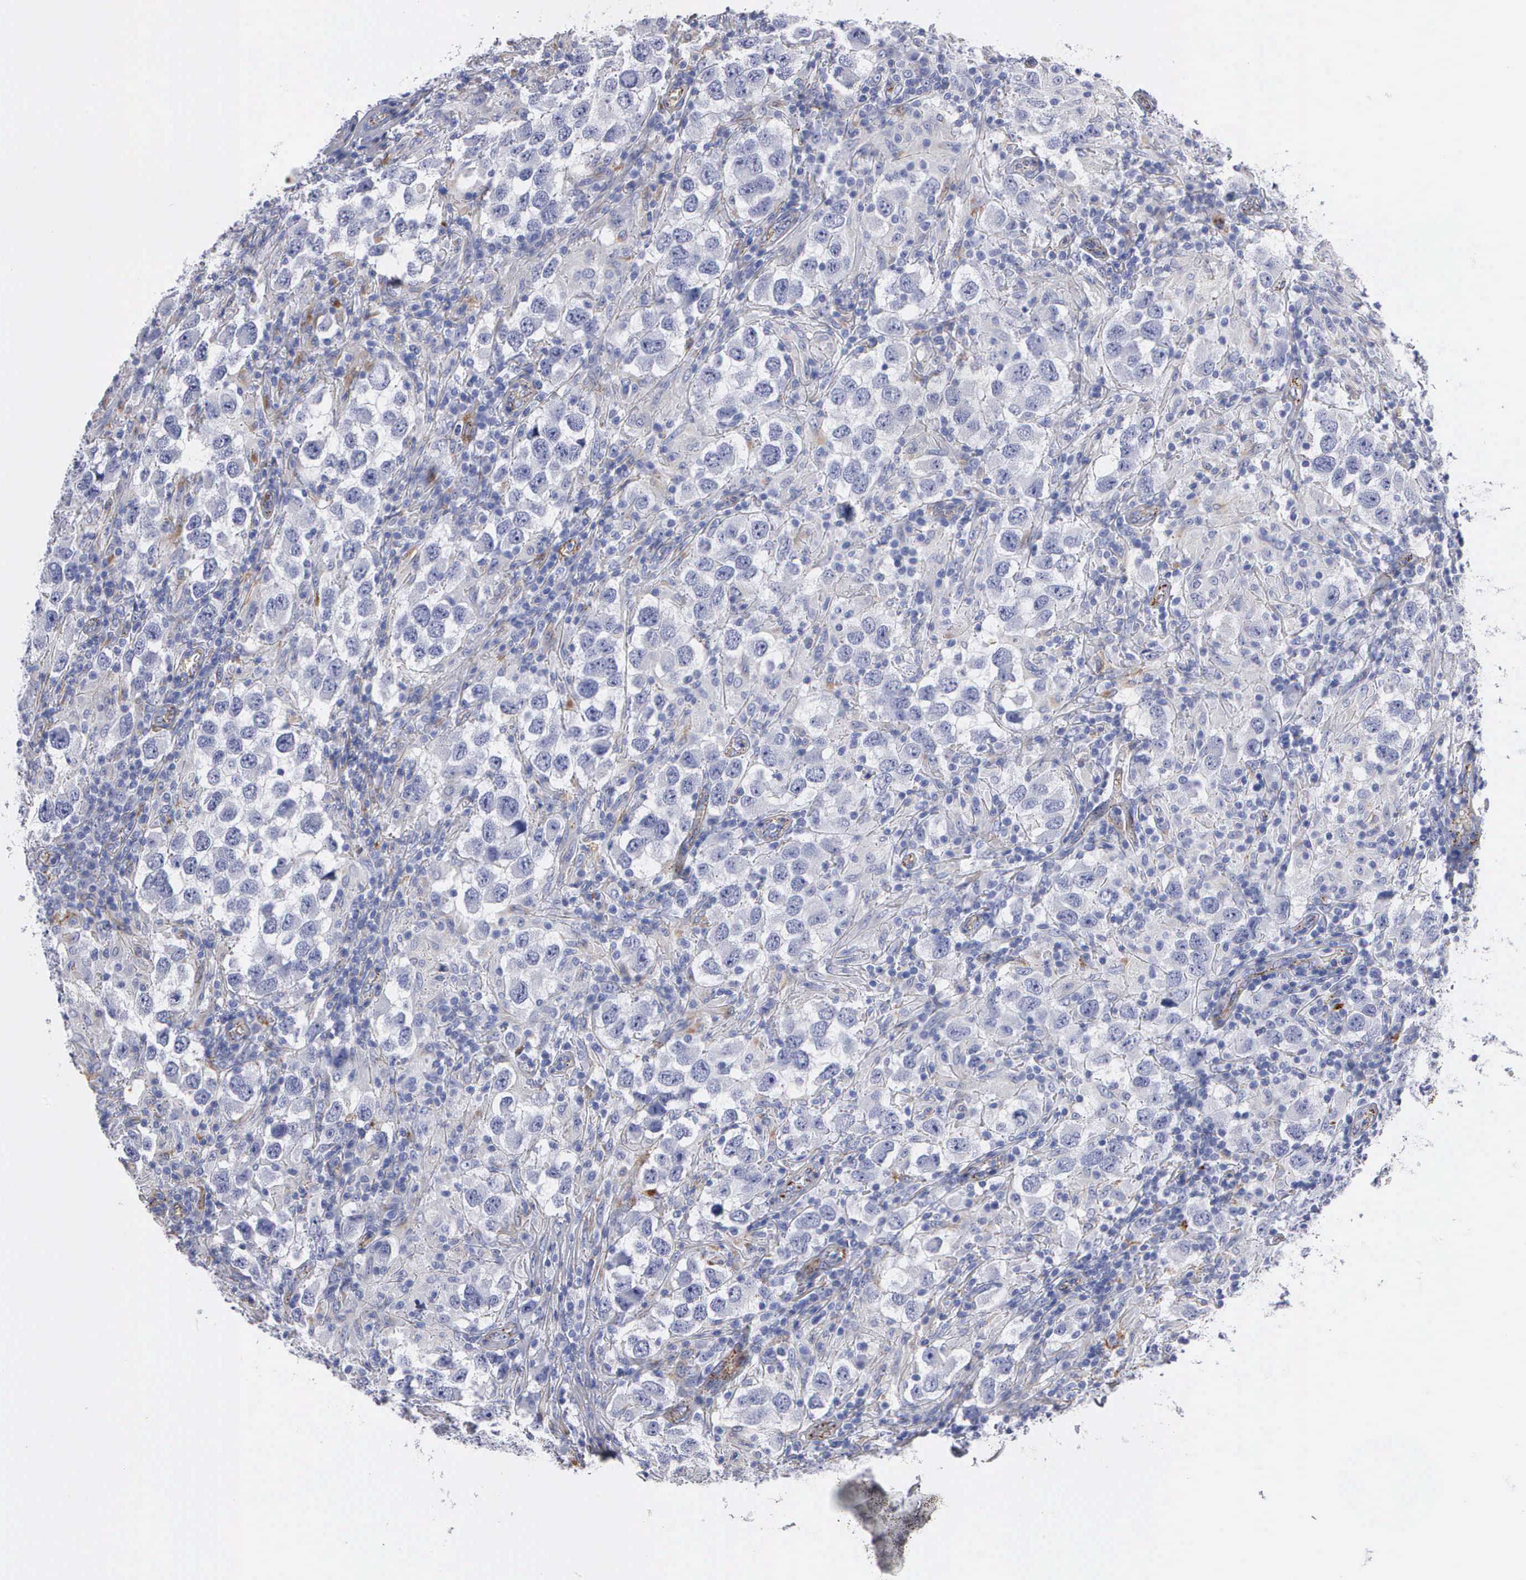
{"staining": {"intensity": "negative", "quantity": "none", "location": "none"}, "tissue": "testis cancer", "cell_type": "Tumor cells", "image_type": "cancer", "snomed": [{"axis": "morphology", "description": "Carcinoma, Embryonal, NOS"}, {"axis": "topography", "description": "Testis"}], "caption": "Embryonal carcinoma (testis) was stained to show a protein in brown. There is no significant expression in tumor cells. (Brightfield microscopy of DAB IHC at high magnification).", "gene": "CTSL", "patient": {"sex": "male", "age": 21}}